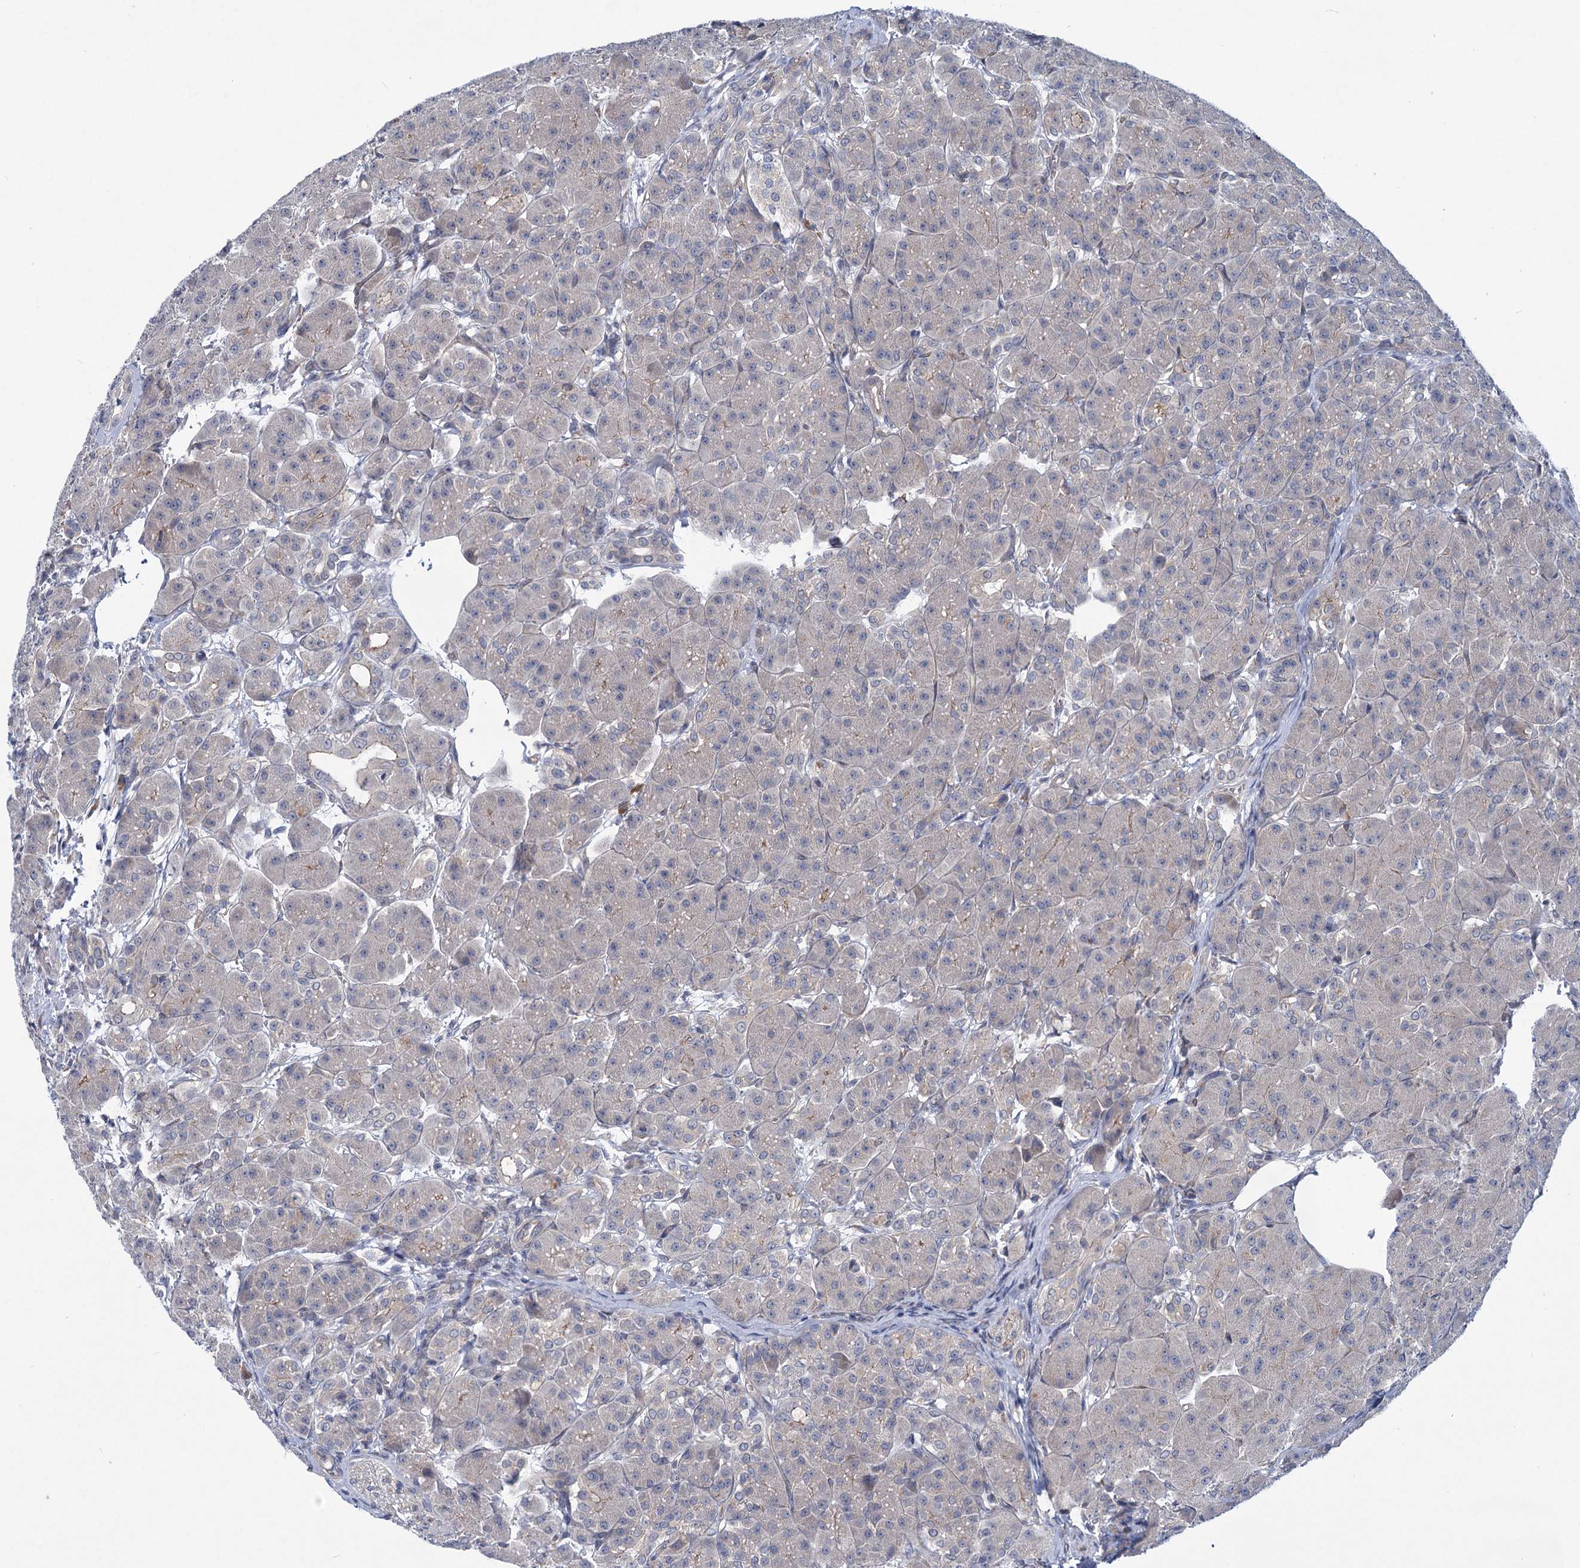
{"staining": {"intensity": "weak", "quantity": "25%-75%", "location": "cytoplasmic/membranous"}, "tissue": "pancreas", "cell_type": "Exocrine glandular cells", "image_type": "normal", "snomed": [{"axis": "morphology", "description": "Normal tissue, NOS"}, {"axis": "topography", "description": "Pancreas"}], "caption": "Immunohistochemistry (IHC) of normal human pancreas exhibits low levels of weak cytoplasmic/membranous expression in about 25%-75% of exocrine glandular cells. Using DAB (brown) and hematoxylin (blue) stains, captured at high magnification using brightfield microscopy.", "gene": "MBLAC2", "patient": {"sex": "male", "age": 63}}